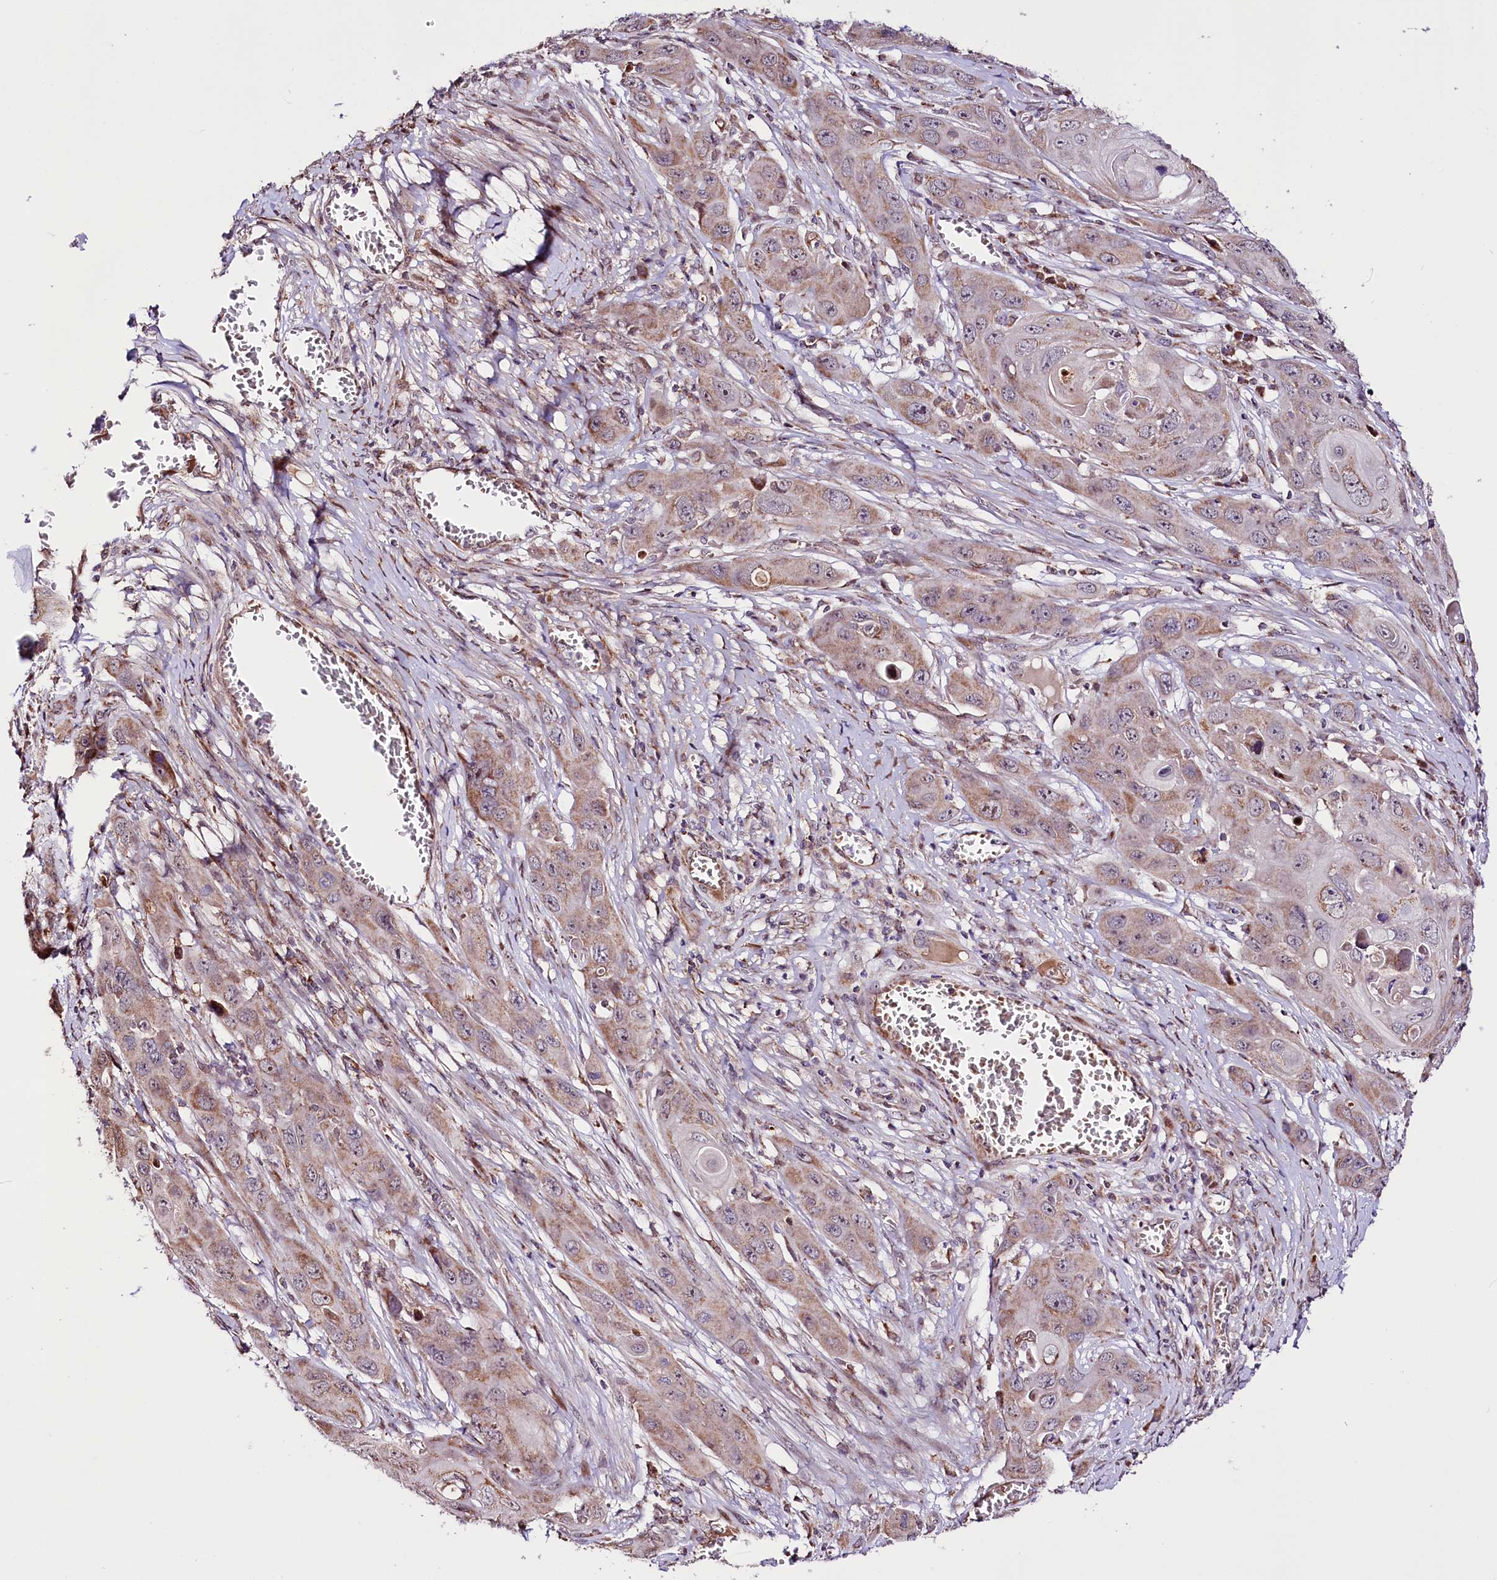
{"staining": {"intensity": "weak", "quantity": "25%-75%", "location": "cytoplasmic/membranous"}, "tissue": "skin cancer", "cell_type": "Tumor cells", "image_type": "cancer", "snomed": [{"axis": "morphology", "description": "Squamous cell carcinoma, NOS"}, {"axis": "topography", "description": "Skin"}], "caption": "A brown stain shows weak cytoplasmic/membranous expression of a protein in squamous cell carcinoma (skin) tumor cells. (Brightfield microscopy of DAB IHC at high magnification).", "gene": "ST7", "patient": {"sex": "male", "age": 55}}